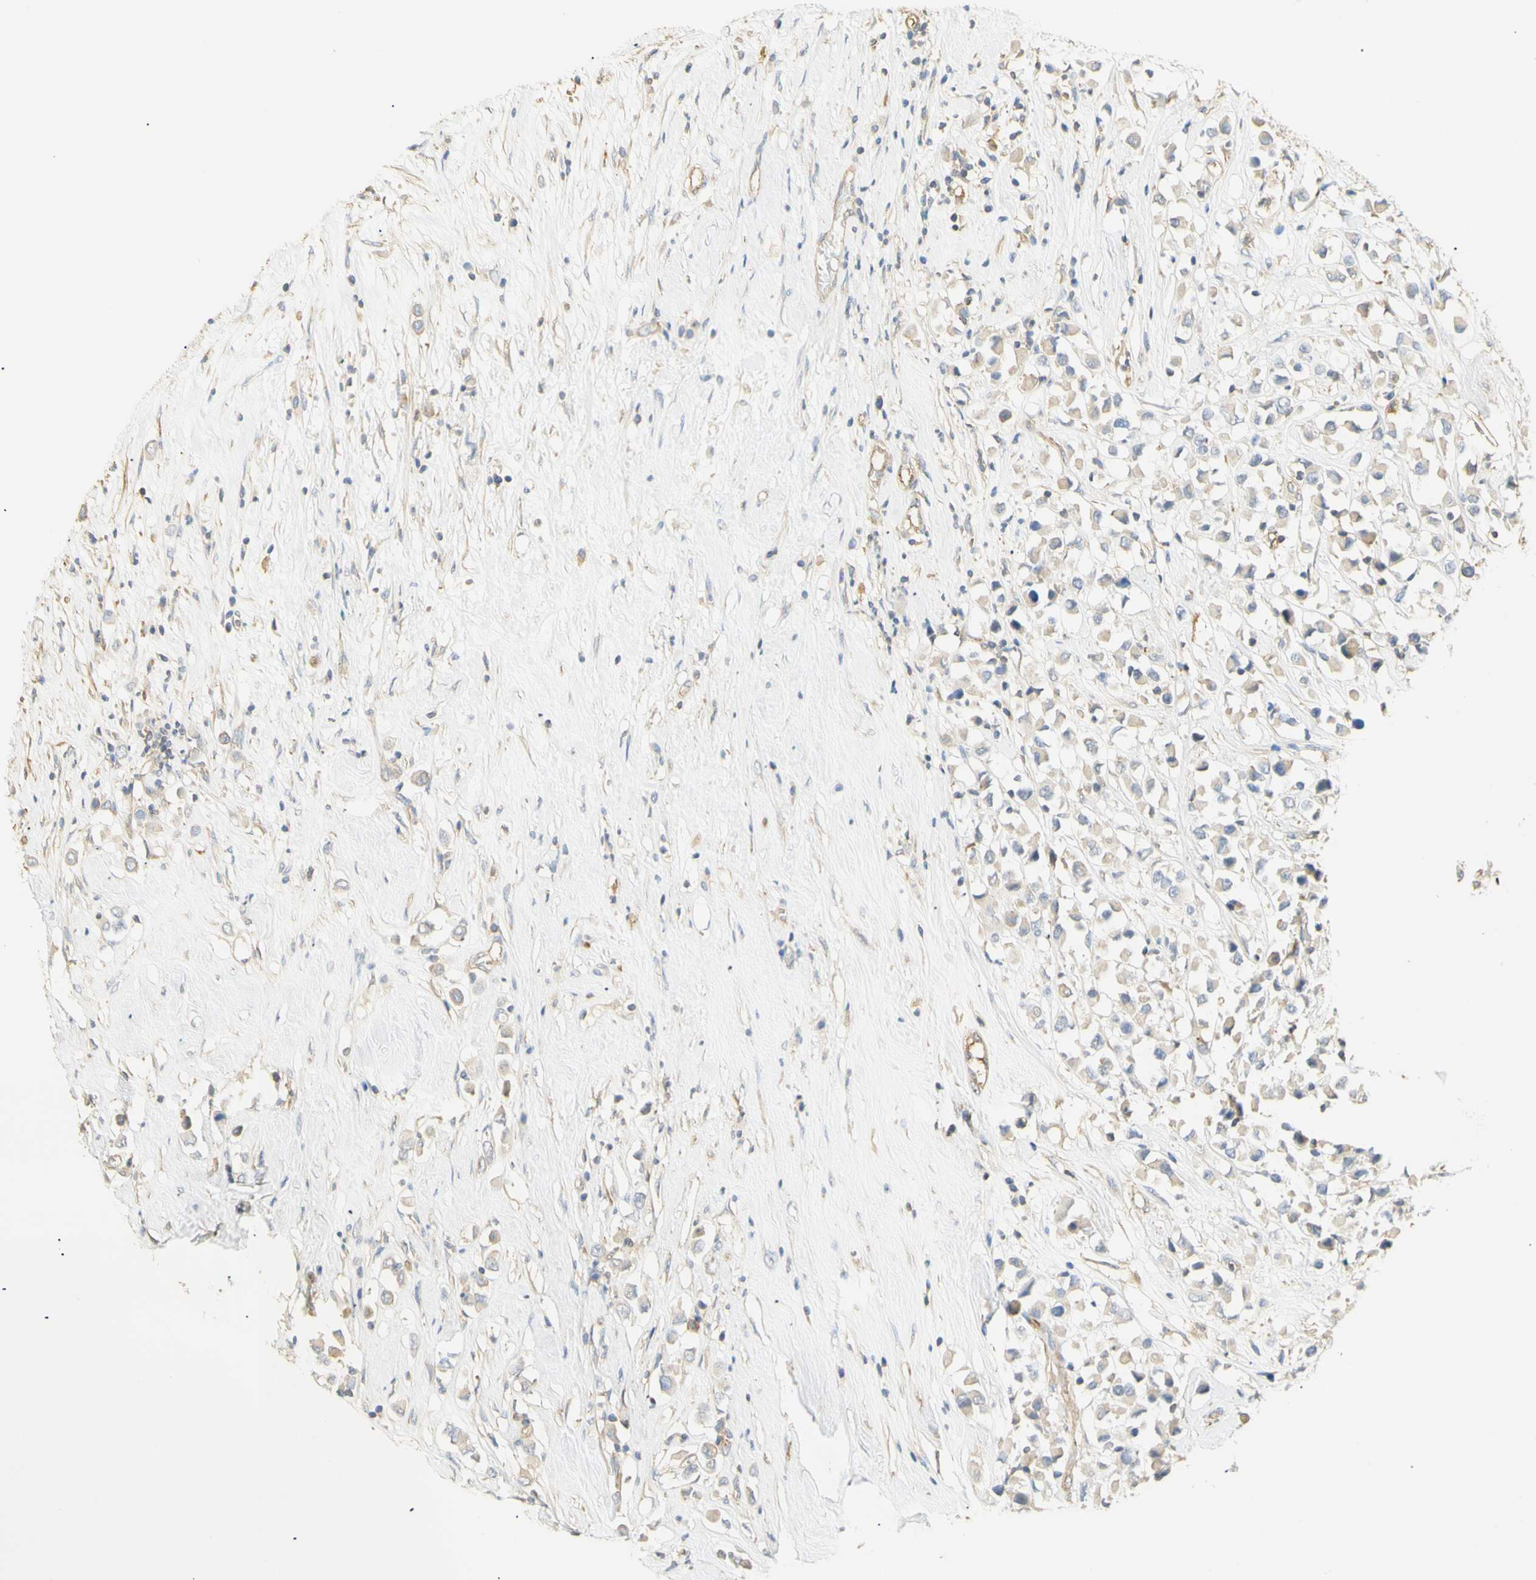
{"staining": {"intensity": "weak", "quantity": "<25%", "location": "cytoplasmic/membranous"}, "tissue": "breast cancer", "cell_type": "Tumor cells", "image_type": "cancer", "snomed": [{"axis": "morphology", "description": "Duct carcinoma"}, {"axis": "topography", "description": "Breast"}], "caption": "Immunohistochemical staining of breast invasive ductal carcinoma displays no significant expression in tumor cells.", "gene": "KCNE4", "patient": {"sex": "female", "age": 61}}